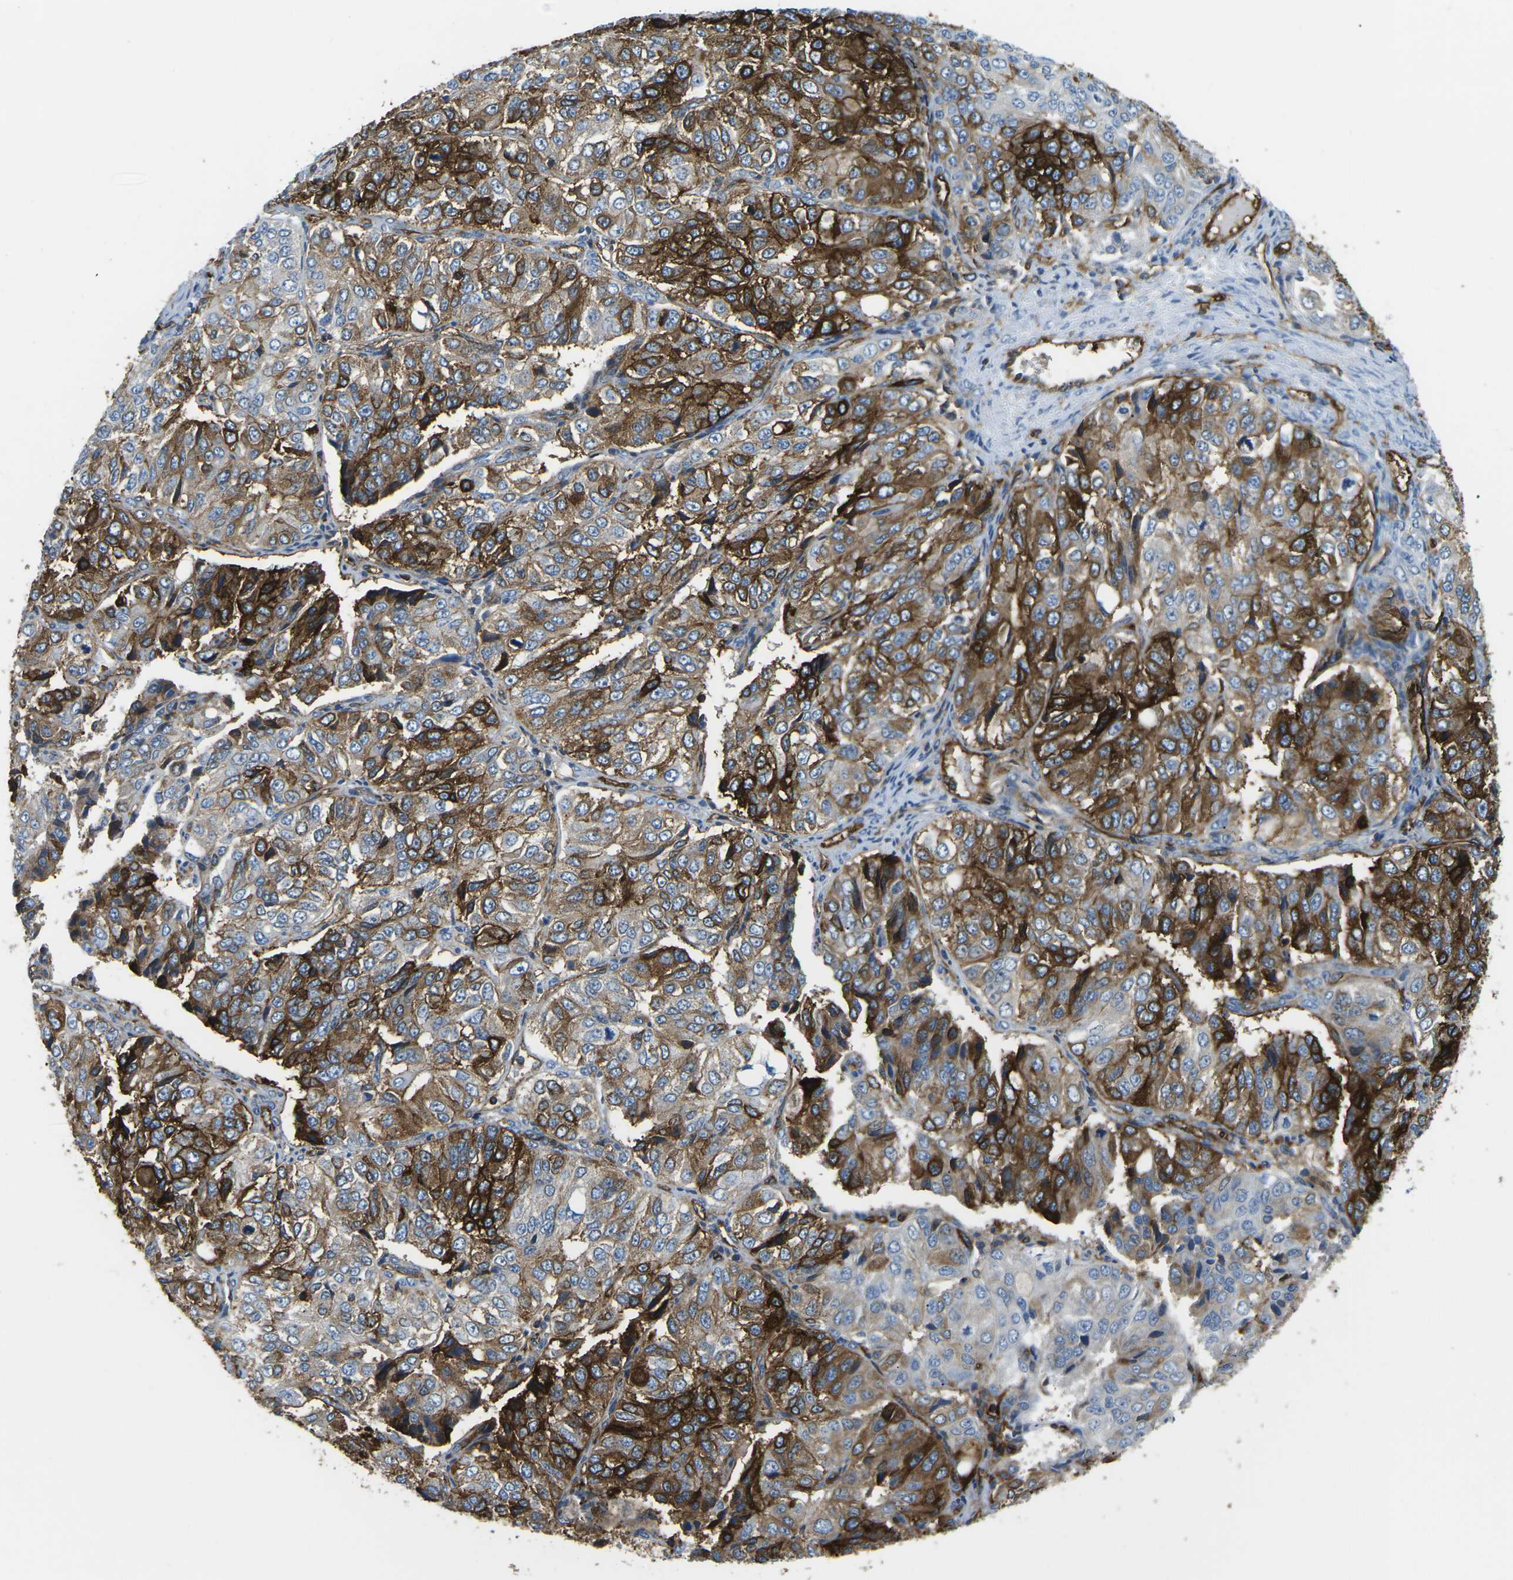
{"staining": {"intensity": "strong", "quantity": "25%-75%", "location": "cytoplasmic/membranous"}, "tissue": "ovarian cancer", "cell_type": "Tumor cells", "image_type": "cancer", "snomed": [{"axis": "morphology", "description": "Carcinoma, endometroid"}, {"axis": "topography", "description": "Ovary"}], "caption": "Immunohistochemistry (DAB (3,3'-diaminobenzidine)) staining of ovarian cancer (endometroid carcinoma) exhibits strong cytoplasmic/membranous protein staining in about 25%-75% of tumor cells. (DAB (3,3'-diaminobenzidine) = brown stain, brightfield microscopy at high magnification).", "gene": "HLA-B", "patient": {"sex": "female", "age": 51}}